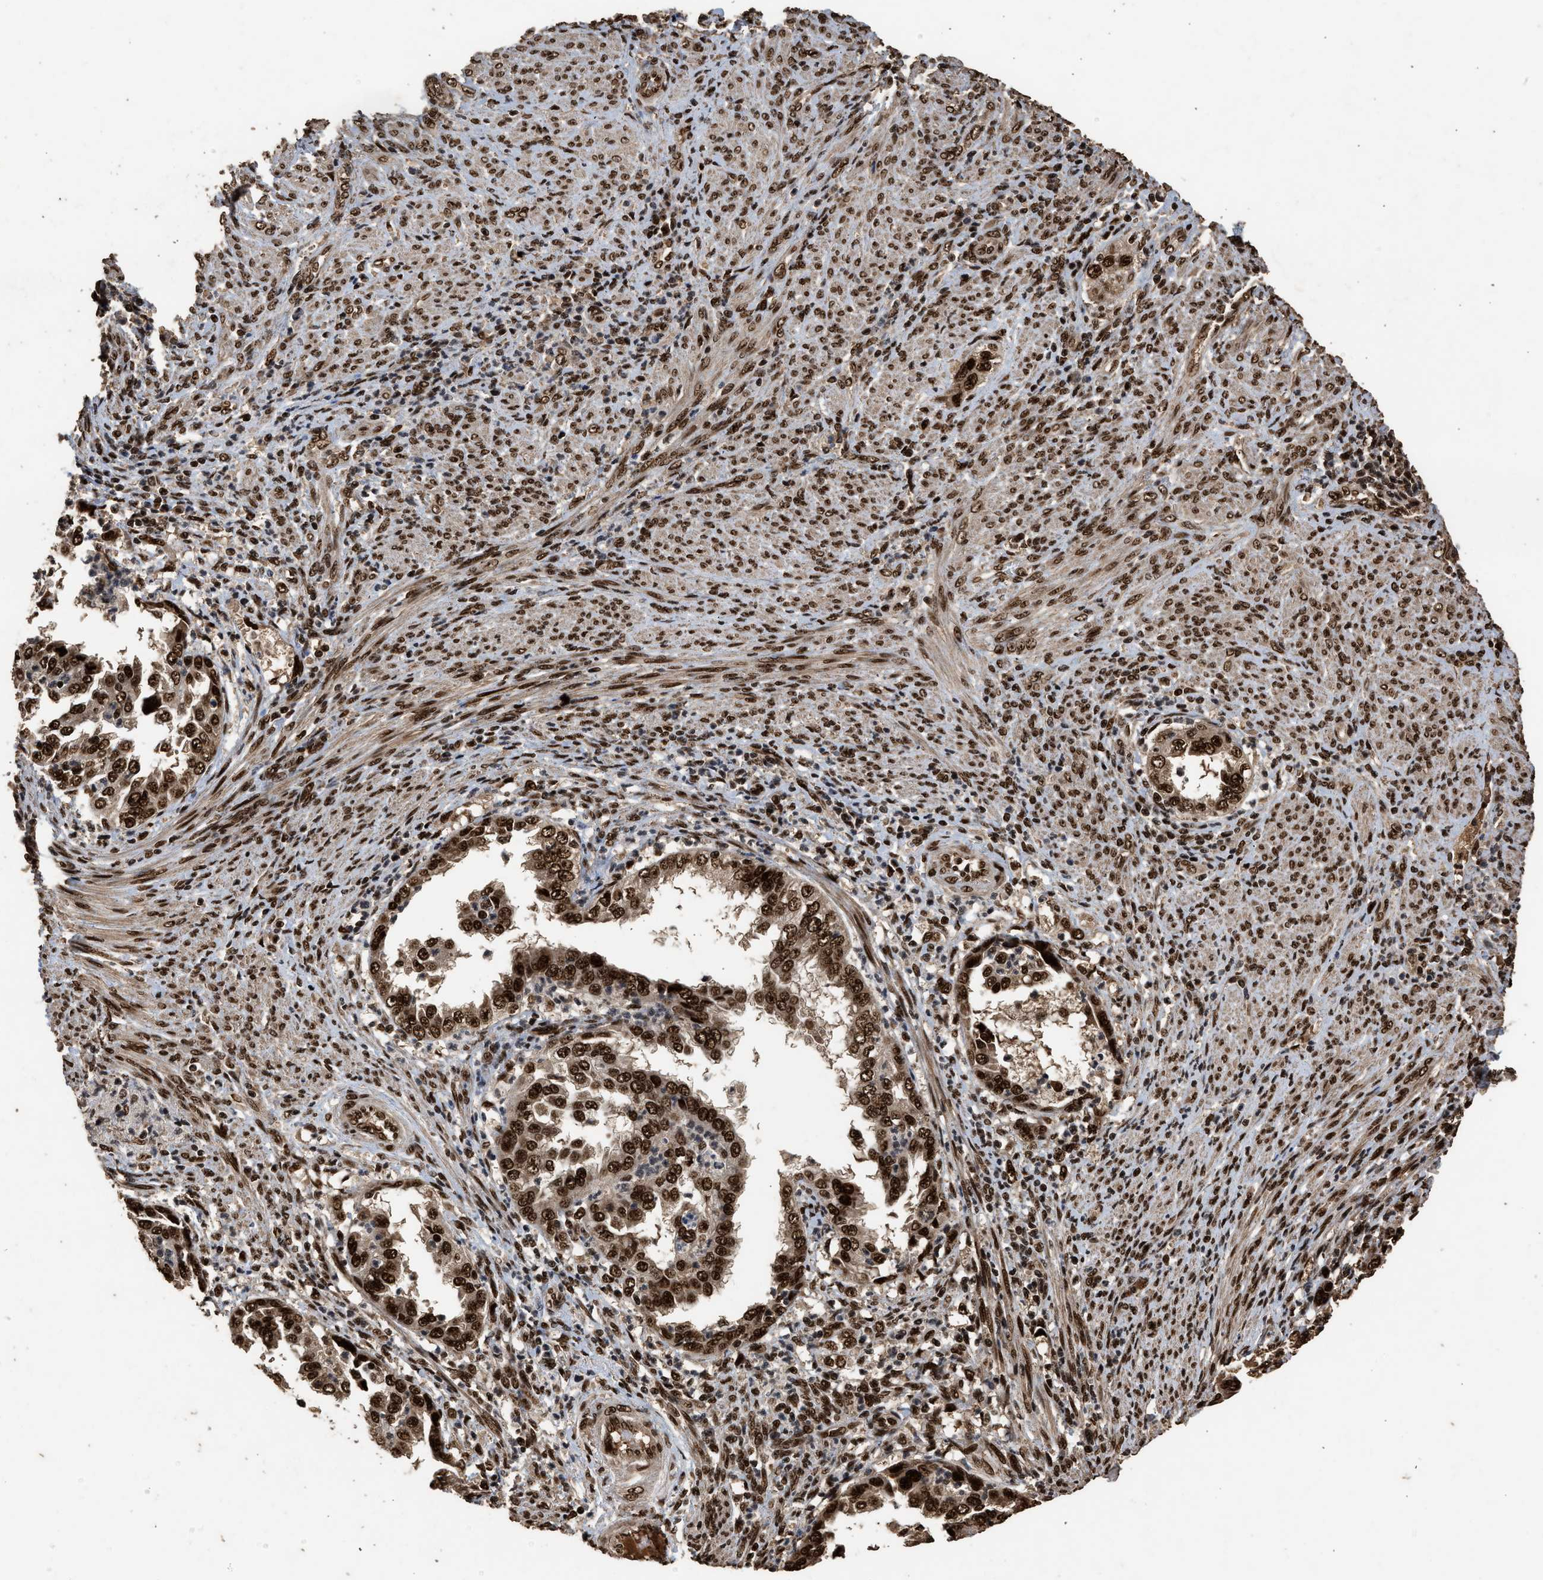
{"staining": {"intensity": "strong", "quantity": ">75%", "location": "nuclear"}, "tissue": "endometrial cancer", "cell_type": "Tumor cells", "image_type": "cancer", "snomed": [{"axis": "morphology", "description": "Adenocarcinoma, NOS"}, {"axis": "topography", "description": "Endometrium"}], "caption": "Immunohistochemistry (DAB (3,3'-diaminobenzidine)) staining of endometrial cancer demonstrates strong nuclear protein positivity in approximately >75% of tumor cells. (Stains: DAB in brown, nuclei in blue, Microscopy: brightfield microscopy at high magnification).", "gene": "PPP4R3B", "patient": {"sex": "female", "age": 85}}